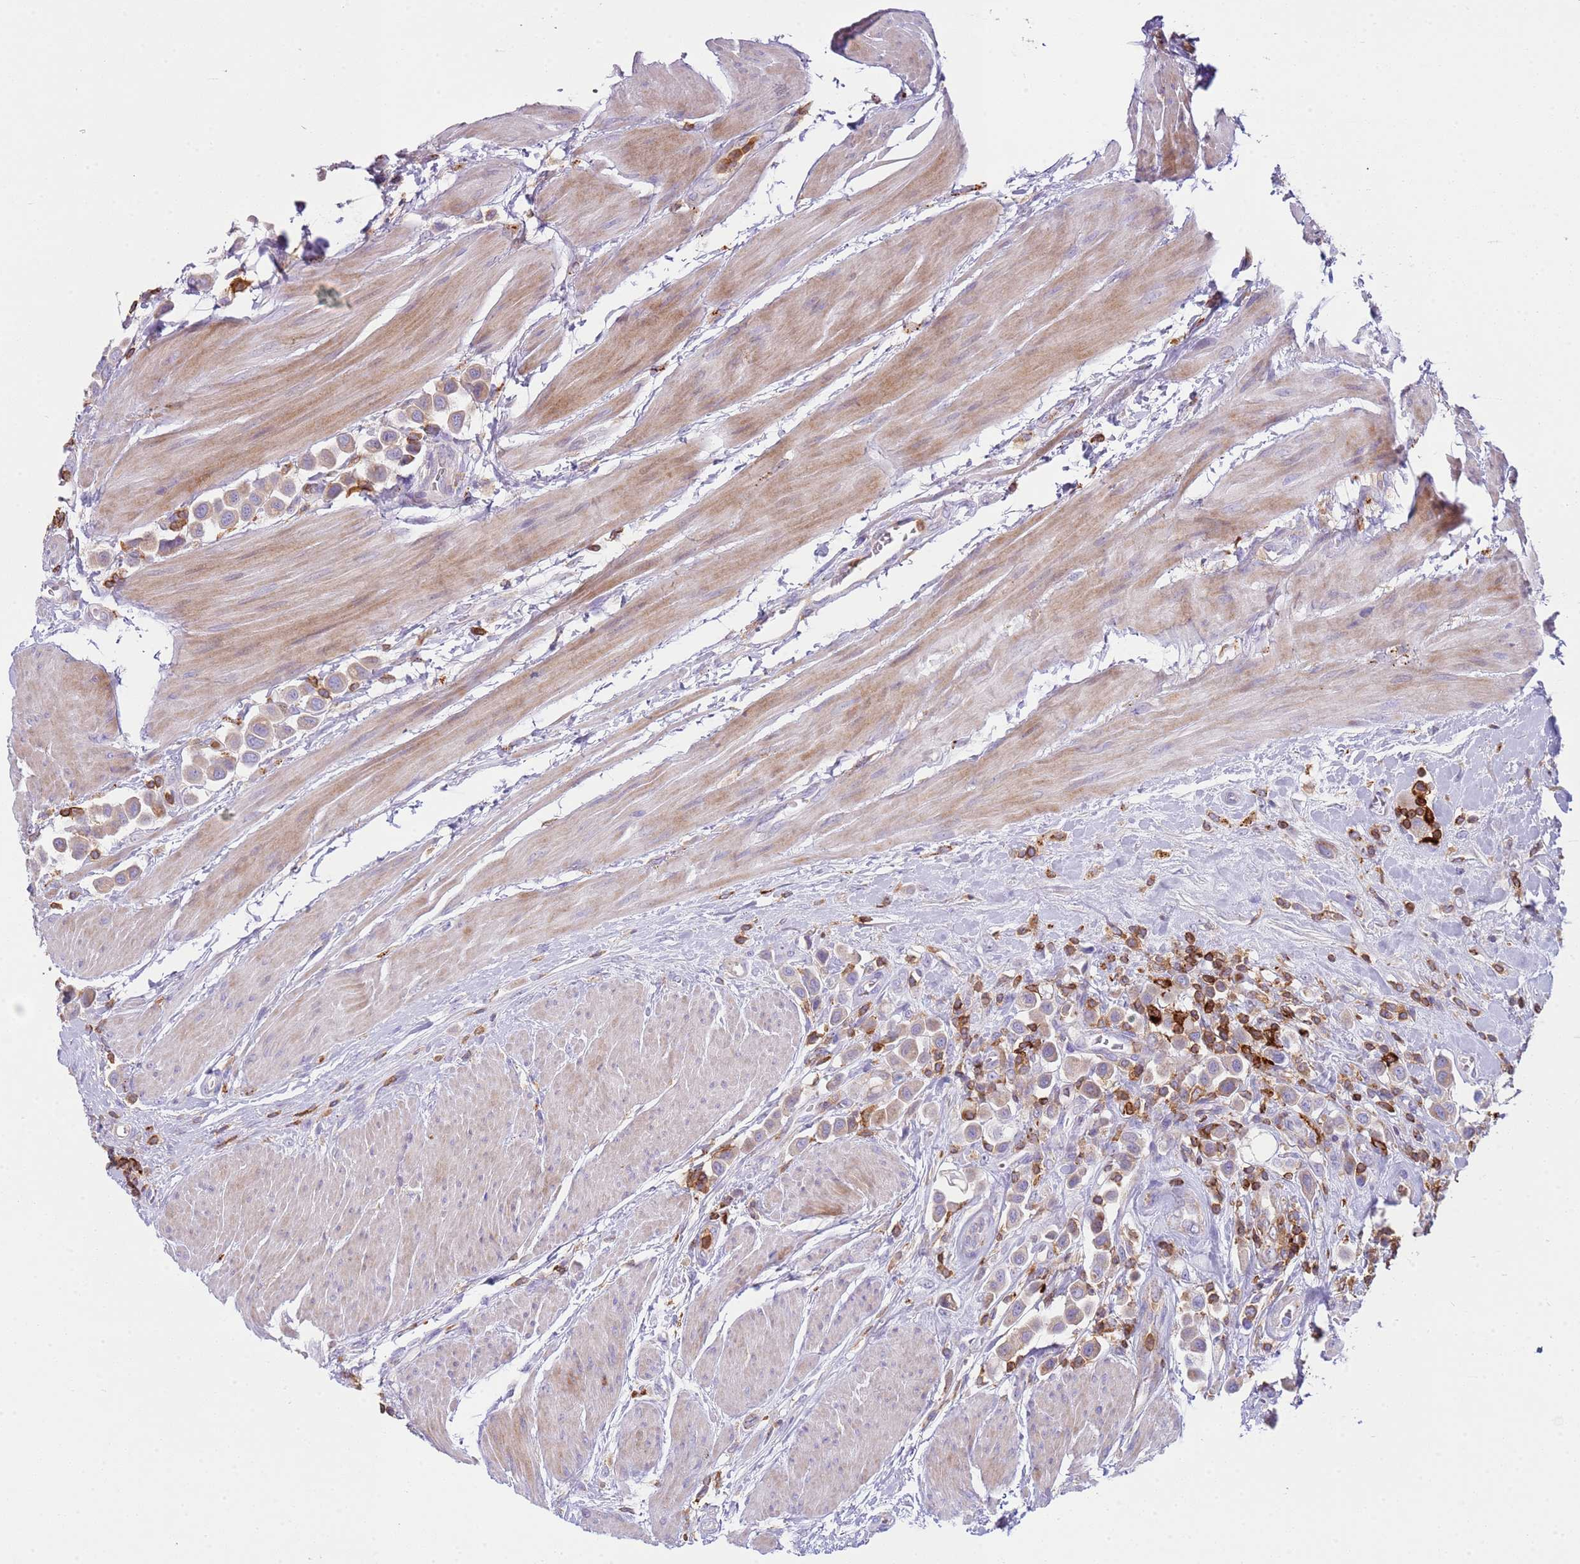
{"staining": {"intensity": "weak", "quantity": "25%-75%", "location": "cytoplasmic/membranous"}, "tissue": "urothelial cancer", "cell_type": "Tumor cells", "image_type": "cancer", "snomed": [{"axis": "morphology", "description": "Urothelial carcinoma, High grade"}, {"axis": "topography", "description": "Urinary bladder"}], "caption": "This photomicrograph displays immunohistochemistry (IHC) staining of human urothelial cancer, with low weak cytoplasmic/membranous staining in about 25%-75% of tumor cells.", "gene": "TTPAL", "patient": {"sex": "male", "age": 50}}